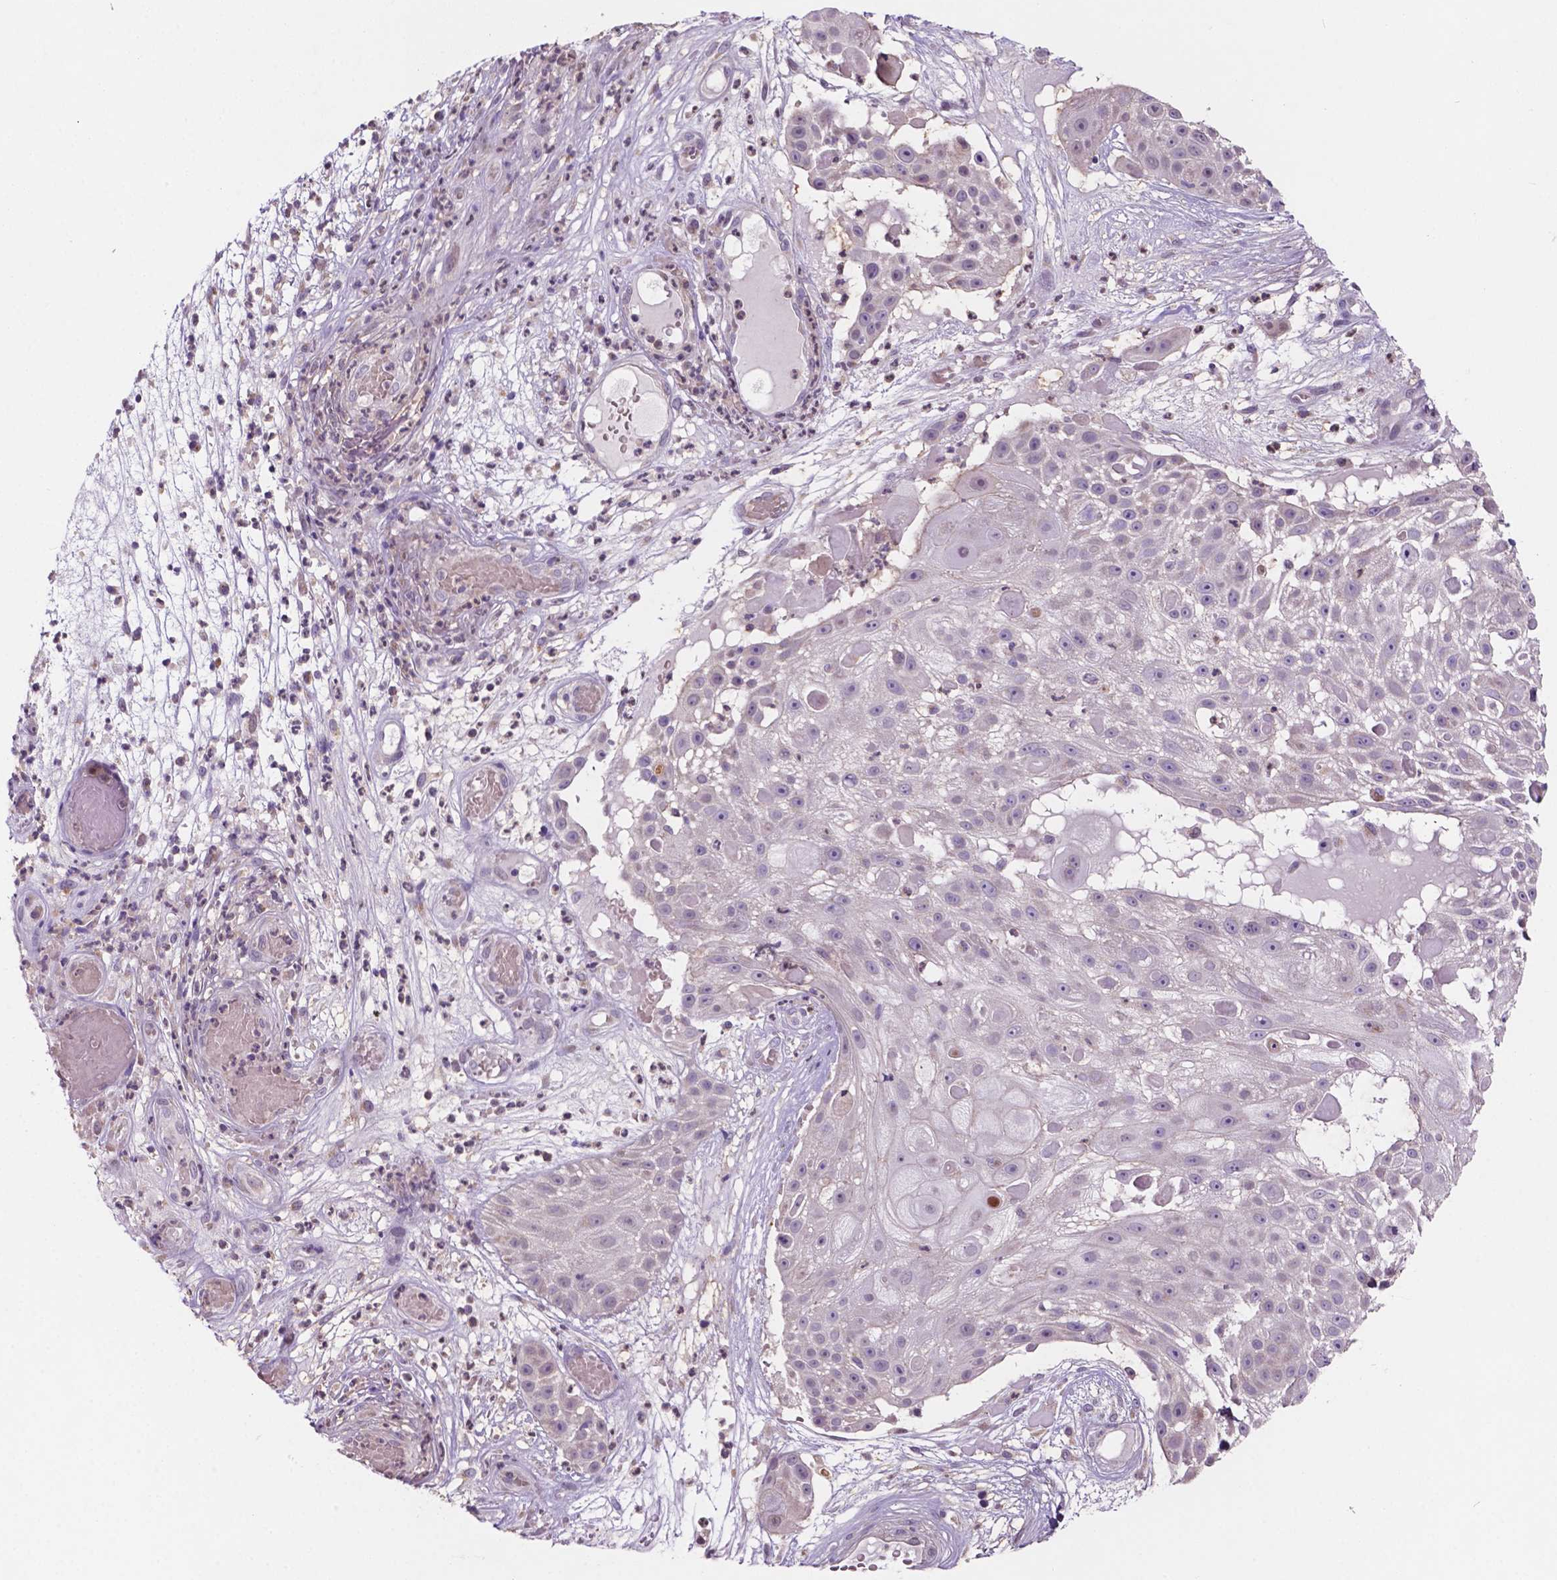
{"staining": {"intensity": "negative", "quantity": "none", "location": "none"}, "tissue": "skin cancer", "cell_type": "Tumor cells", "image_type": "cancer", "snomed": [{"axis": "morphology", "description": "Squamous cell carcinoma, NOS"}, {"axis": "topography", "description": "Skin"}], "caption": "IHC image of neoplastic tissue: skin cancer (squamous cell carcinoma) stained with DAB (3,3'-diaminobenzidine) shows no significant protein expression in tumor cells. (DAB immunohistochemistry (IHC), high magnification).", "gene": "MKRN2OS", "patient": {"sex": "female", "age": 86}}